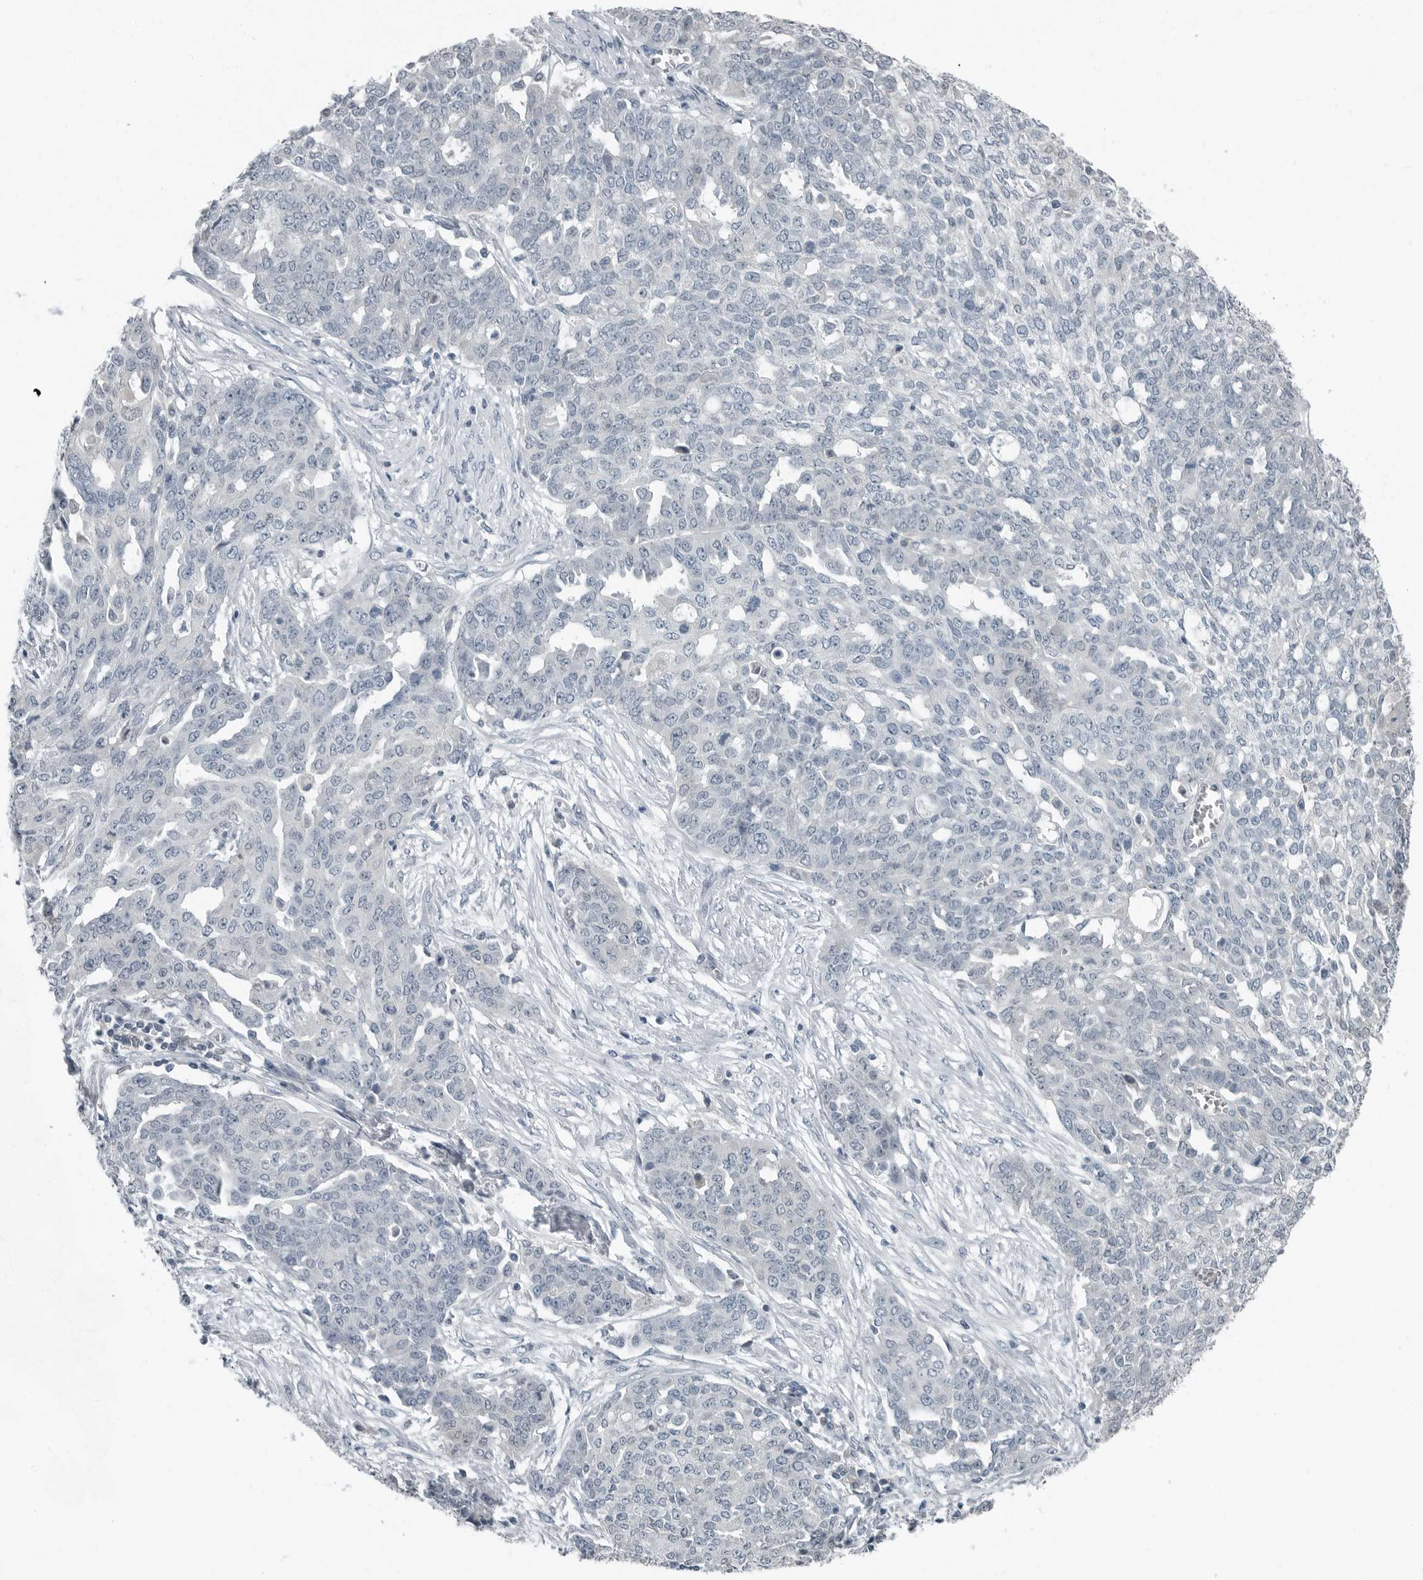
{"staining": {"intensity": "negative", "quantity": "none", "location": "none"}, "tissue": "ovarian cancer", "cell_type": "Tumor cells", "image_type": "cancer", "snomed": [{"axis": "morphology", "description": "Cystadenocarcinoma, serous, NOS"}, {"axis": "topography", "description": "Soft tissue"}, {"axis": "topography", "description": "Ovary"}], "caption": "An image of ovarian cancer (serous cystadenocarcinoma) stained for a protein reveals no brown staining in tumor cells.", "gene": "KYAT1", "patient": {"sex": "female", "age": 57}}